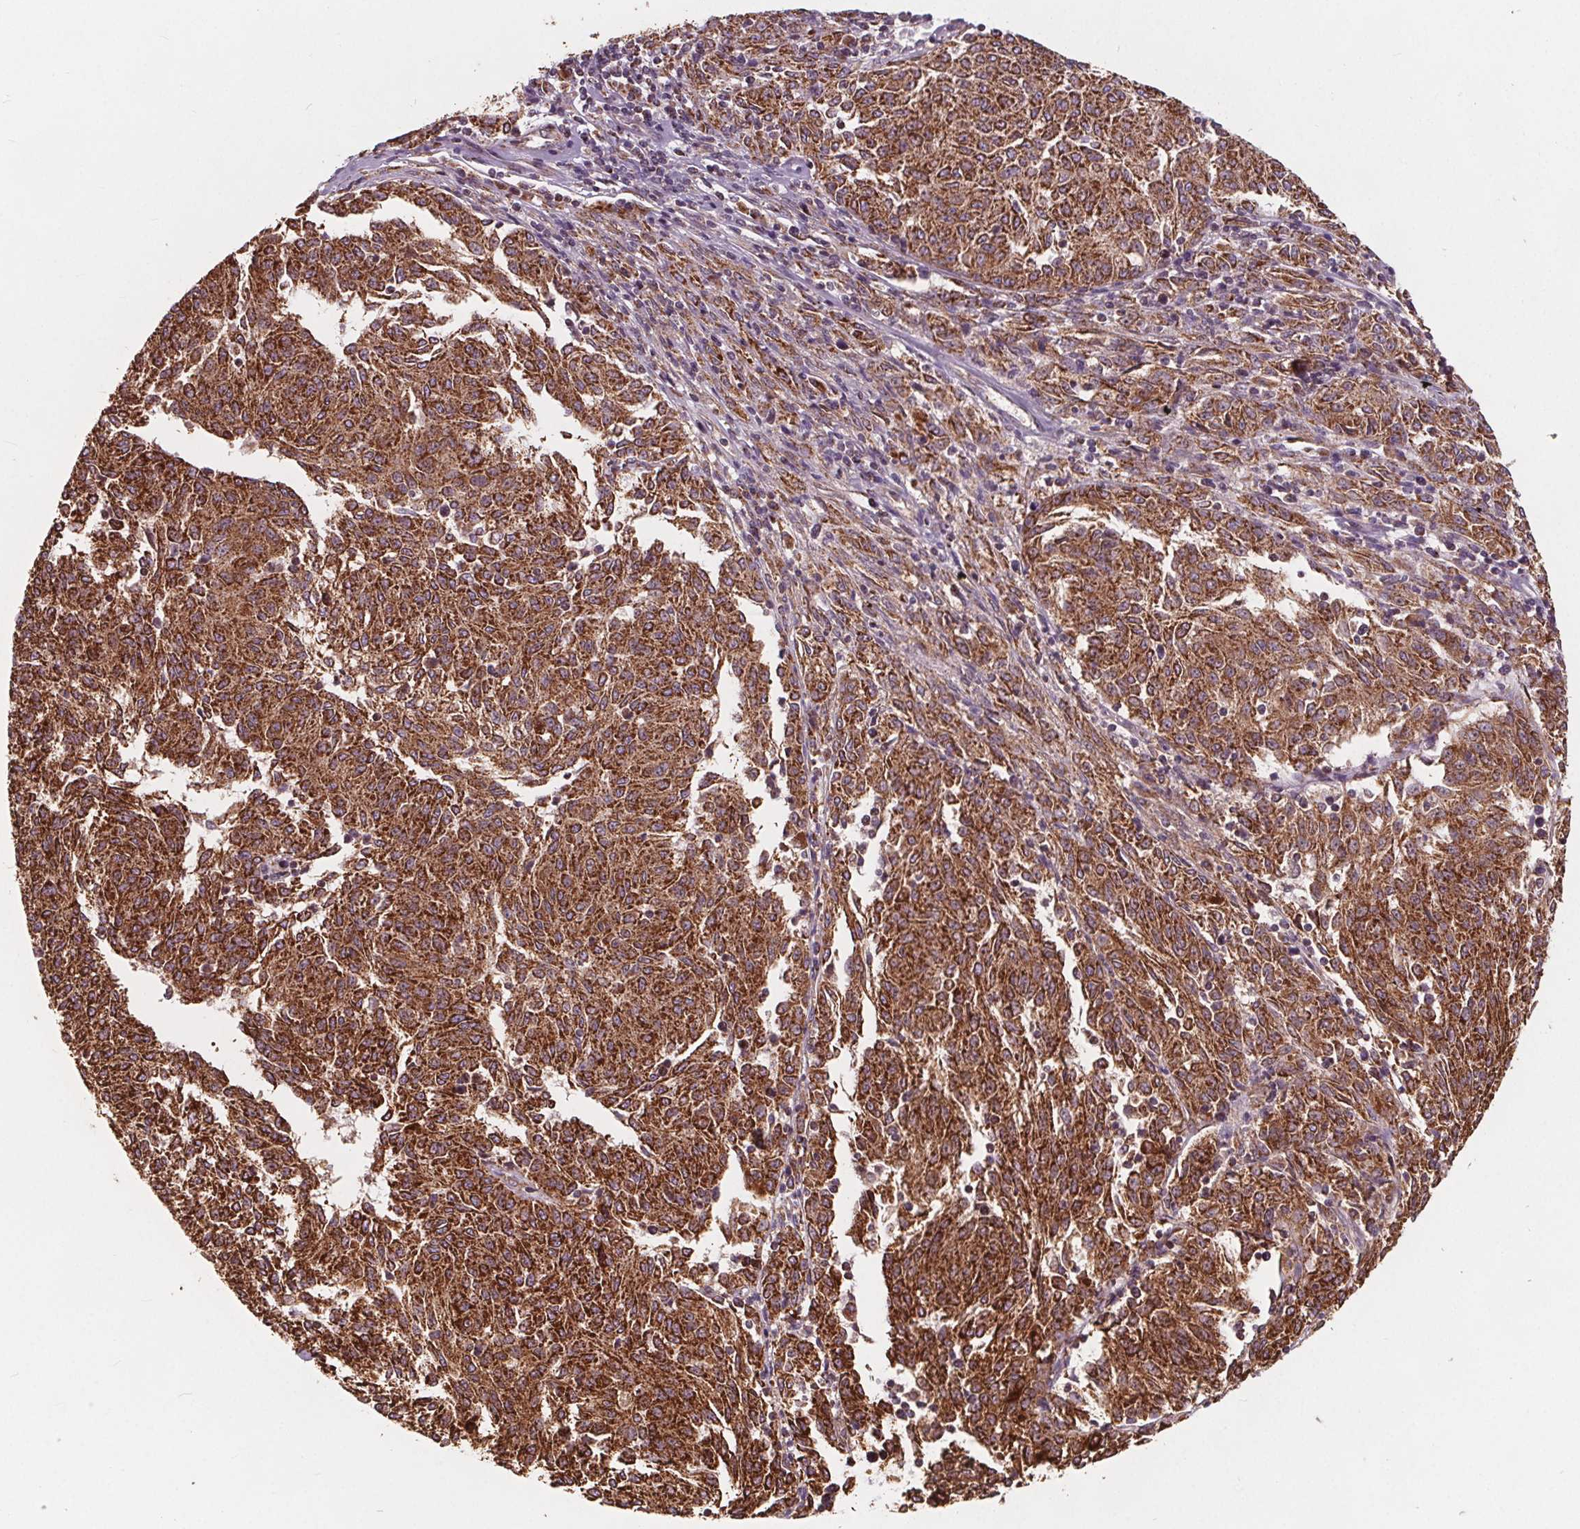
{"staining": {"intensity": "strong", "quantity": ">75%", "location": "cytoplasmic/membranous"}, "tissue": "melanoma", "cell_type": "Tumor cells", "image_type": "cancer", "snomed": [{"axis": "morphology", "description": "Malignant melanoma, NOS"}, {"axis": "topography", "description": "Skin"}], "caption": "Immunohistochemical staining of human melanoma exhibits strong cytoplasmic/membranous protein staining in approximately >75% of tumor cells.", "gene": "PLSCR3", "patient": {"sex": "female", "age": 72}}